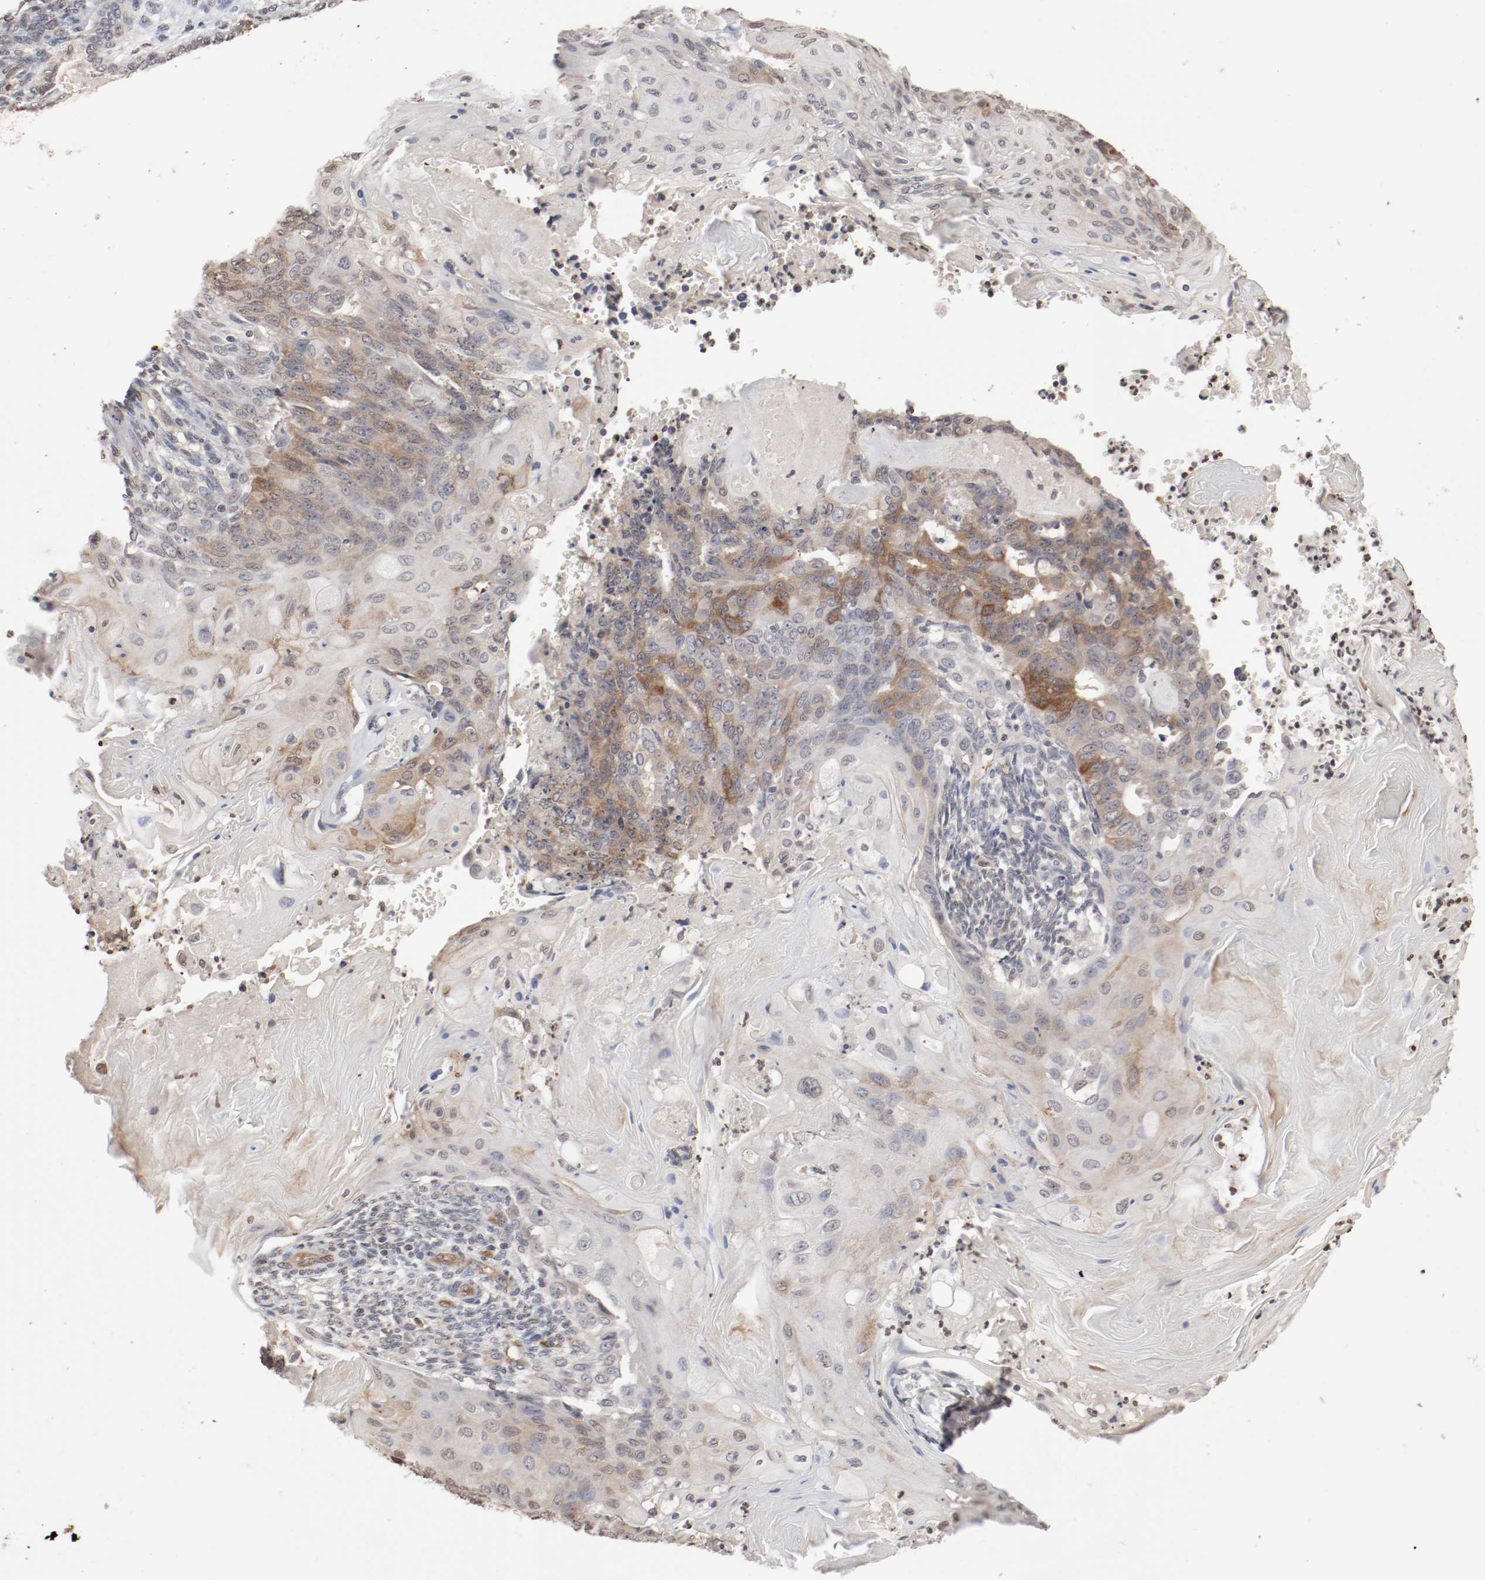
{"staining": {"intensity": "weak", "quantity": "25%-75%", "location": "cytoplasmic/membranous,nuclear"}, "tissue": "endometrial cancer", "cell_type": "Tumor cells", "image_type": "cancer", "snomed": [{"axis": "morphology", "description": "Neoplasm, malignant, NOS"}, {"axis": "topography", "description": "Endometrium"}], "caption": "Immunohistochemistry micrograph of neoplastic tissue: endometrial cancer stained using immunohistochemistry (IHC) displays low levels of weak protein expression localized specifically in the cytoplasmic/membranous and nuclear of tumor cells, appearing as a cytoplasmic/membranous and nuclear brown color.", "gene": "WASL", "patient": {"sex": "female", "age": 74}}